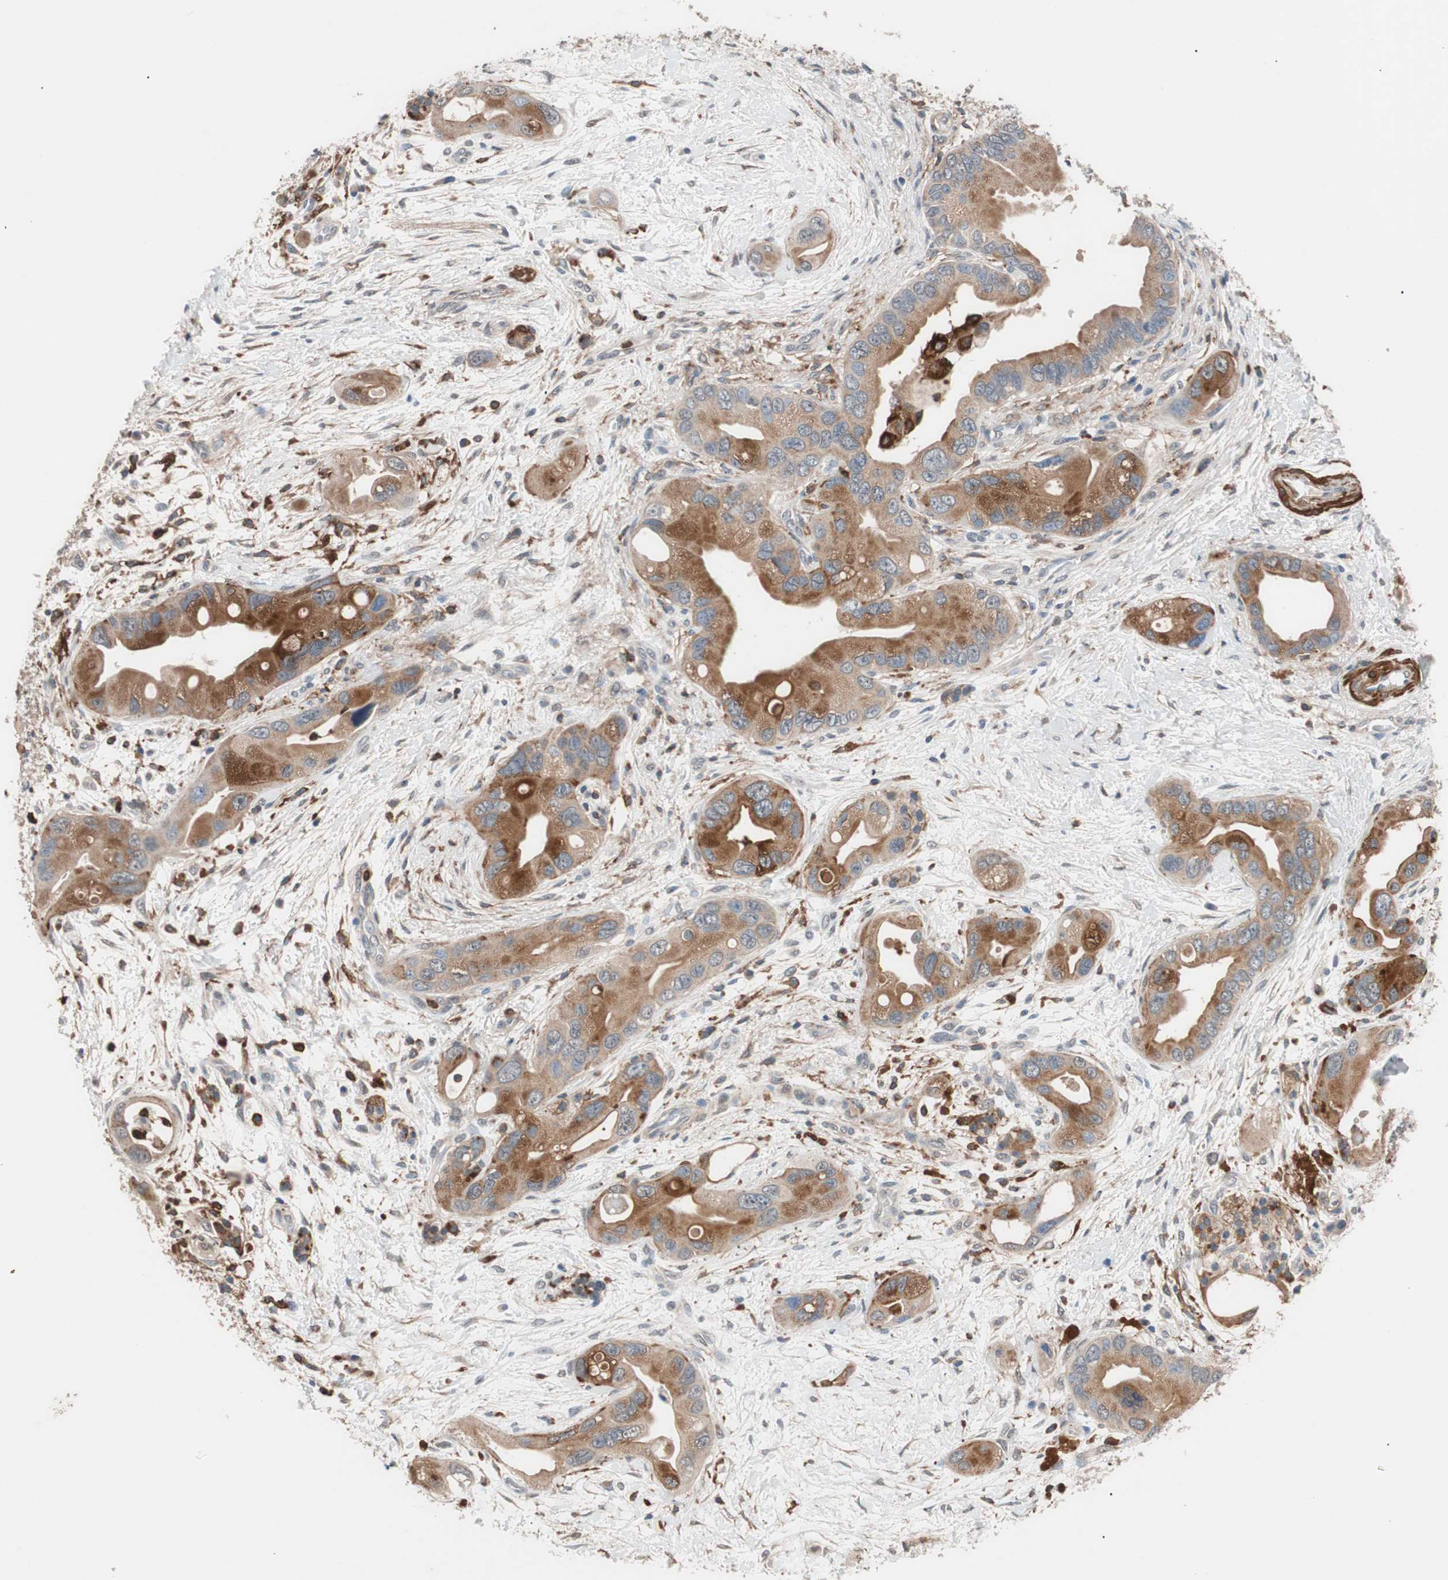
{"staining": {"intensity": "moderate", "quantity": ">75%", "location": "cytoplasmic/membranous"}, "tissue": "pancreatic cancer", "cell_type": "Tumor cells", "image_type": "cancer", "snomed": [{"axis": "morphology", "description": "Adenocarcinoma, NOS"}, {"axis": "topography", "description": "Pancreas"}], "caption": "A photomicrograph of pancreatic cancer stained for a protein demonstrates moderate cytoplasmic/membranous brown staining in tumor cells.", "gene": "LITAF", "patient": {"sex": "female", "age": 77}}